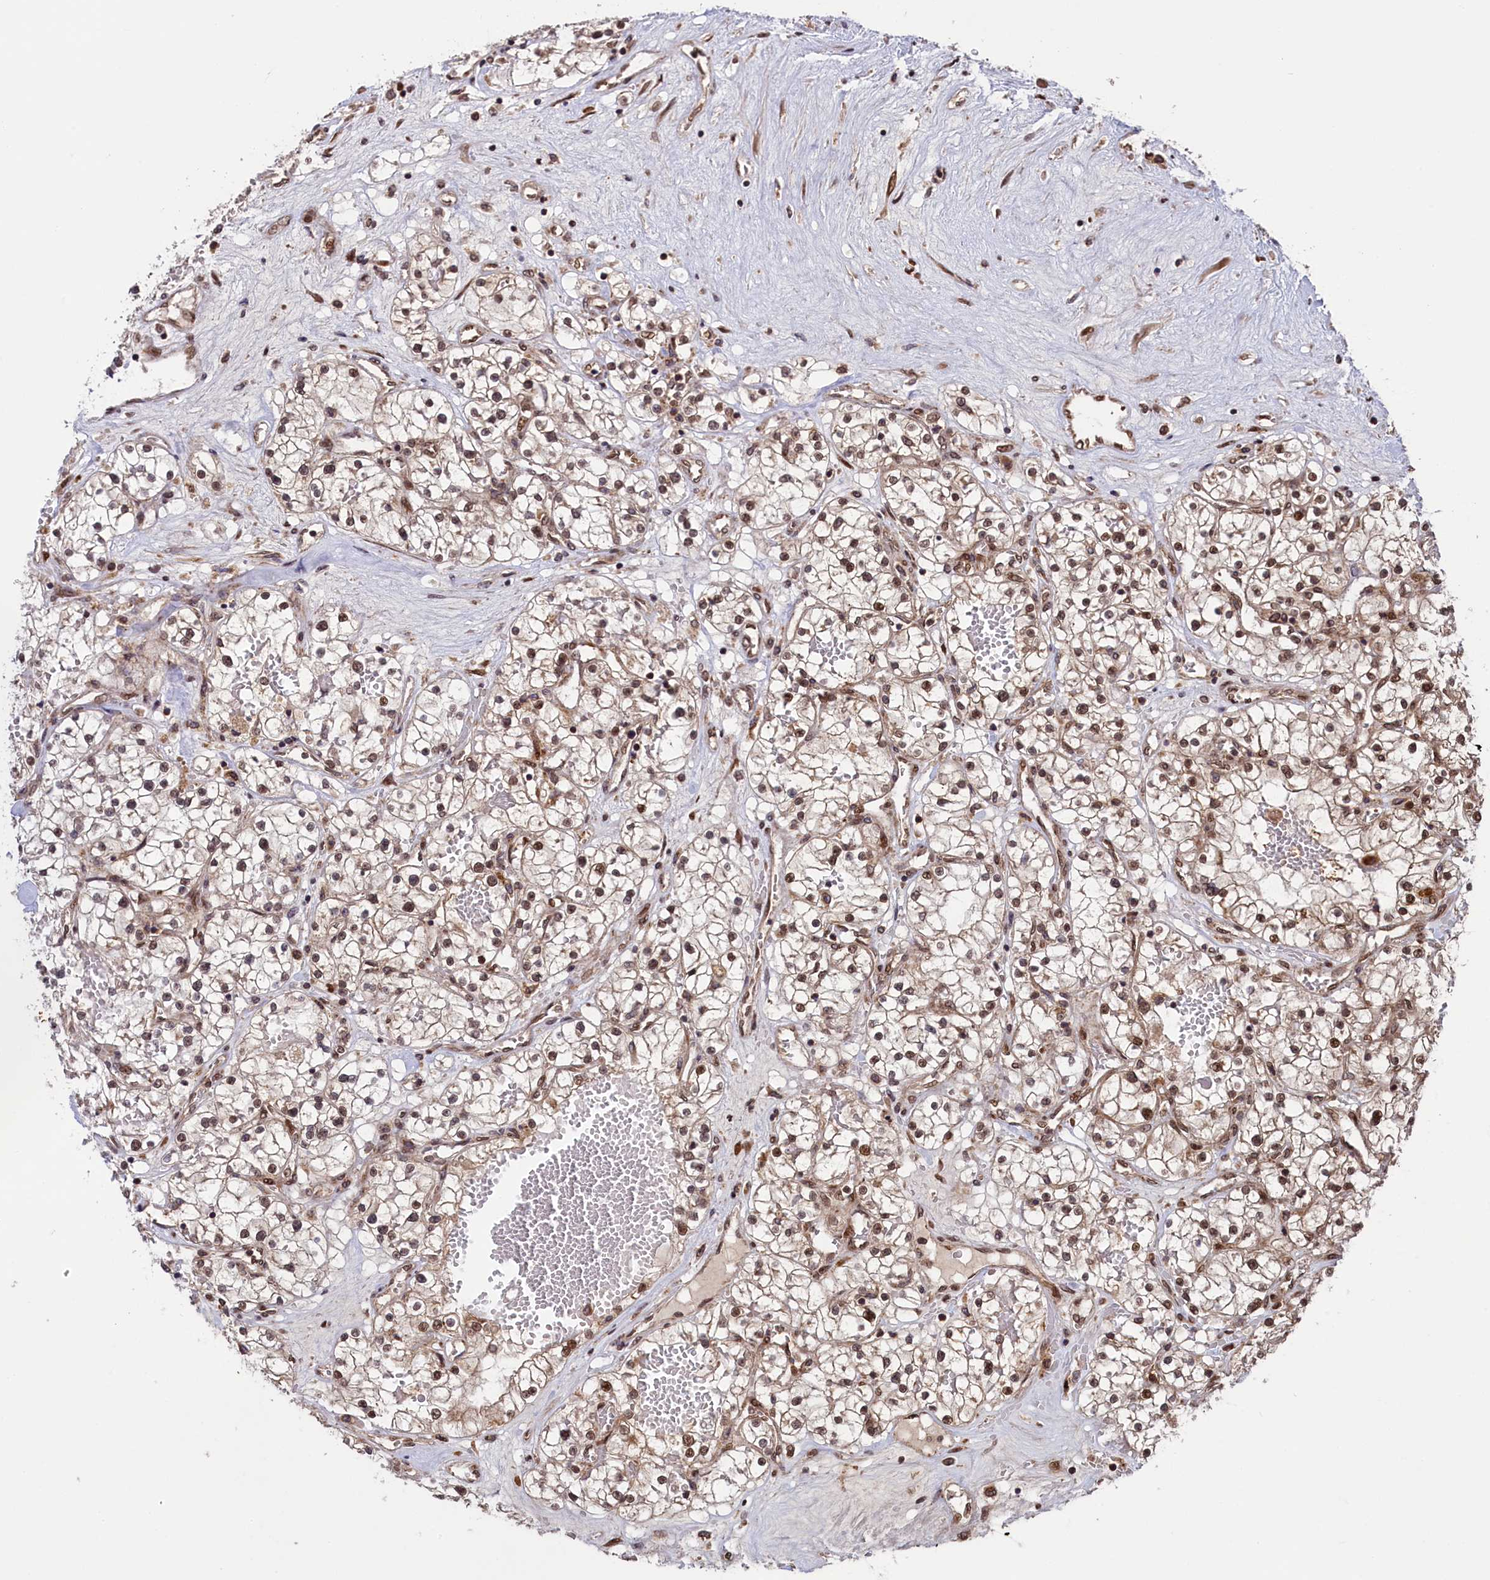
{"staining": {"intensity": "moderate", "quantity": ">75%", "location": "cytoplasmic/membranous,nuclear"}, "tissue": "renal cancer", "cell_type": "Tumor cells", "image_type": "cancer", "snomed": [{"axis": "morphology", "description": "Normal tissue, NOS"}, {"axis": "morphology", "description": "Adenocarcinoma, NOS"}, {"axis": "topography", "description": "Kidney"}], "caption": "Immunohistochemical staining of renal adenocarcinoma shows moderate cytoplasmic/membranous and nuclear protein staining in about >75% of tumor cells.", "gene": "NAE1", "patient": {"sex": "male", "age": 68}}